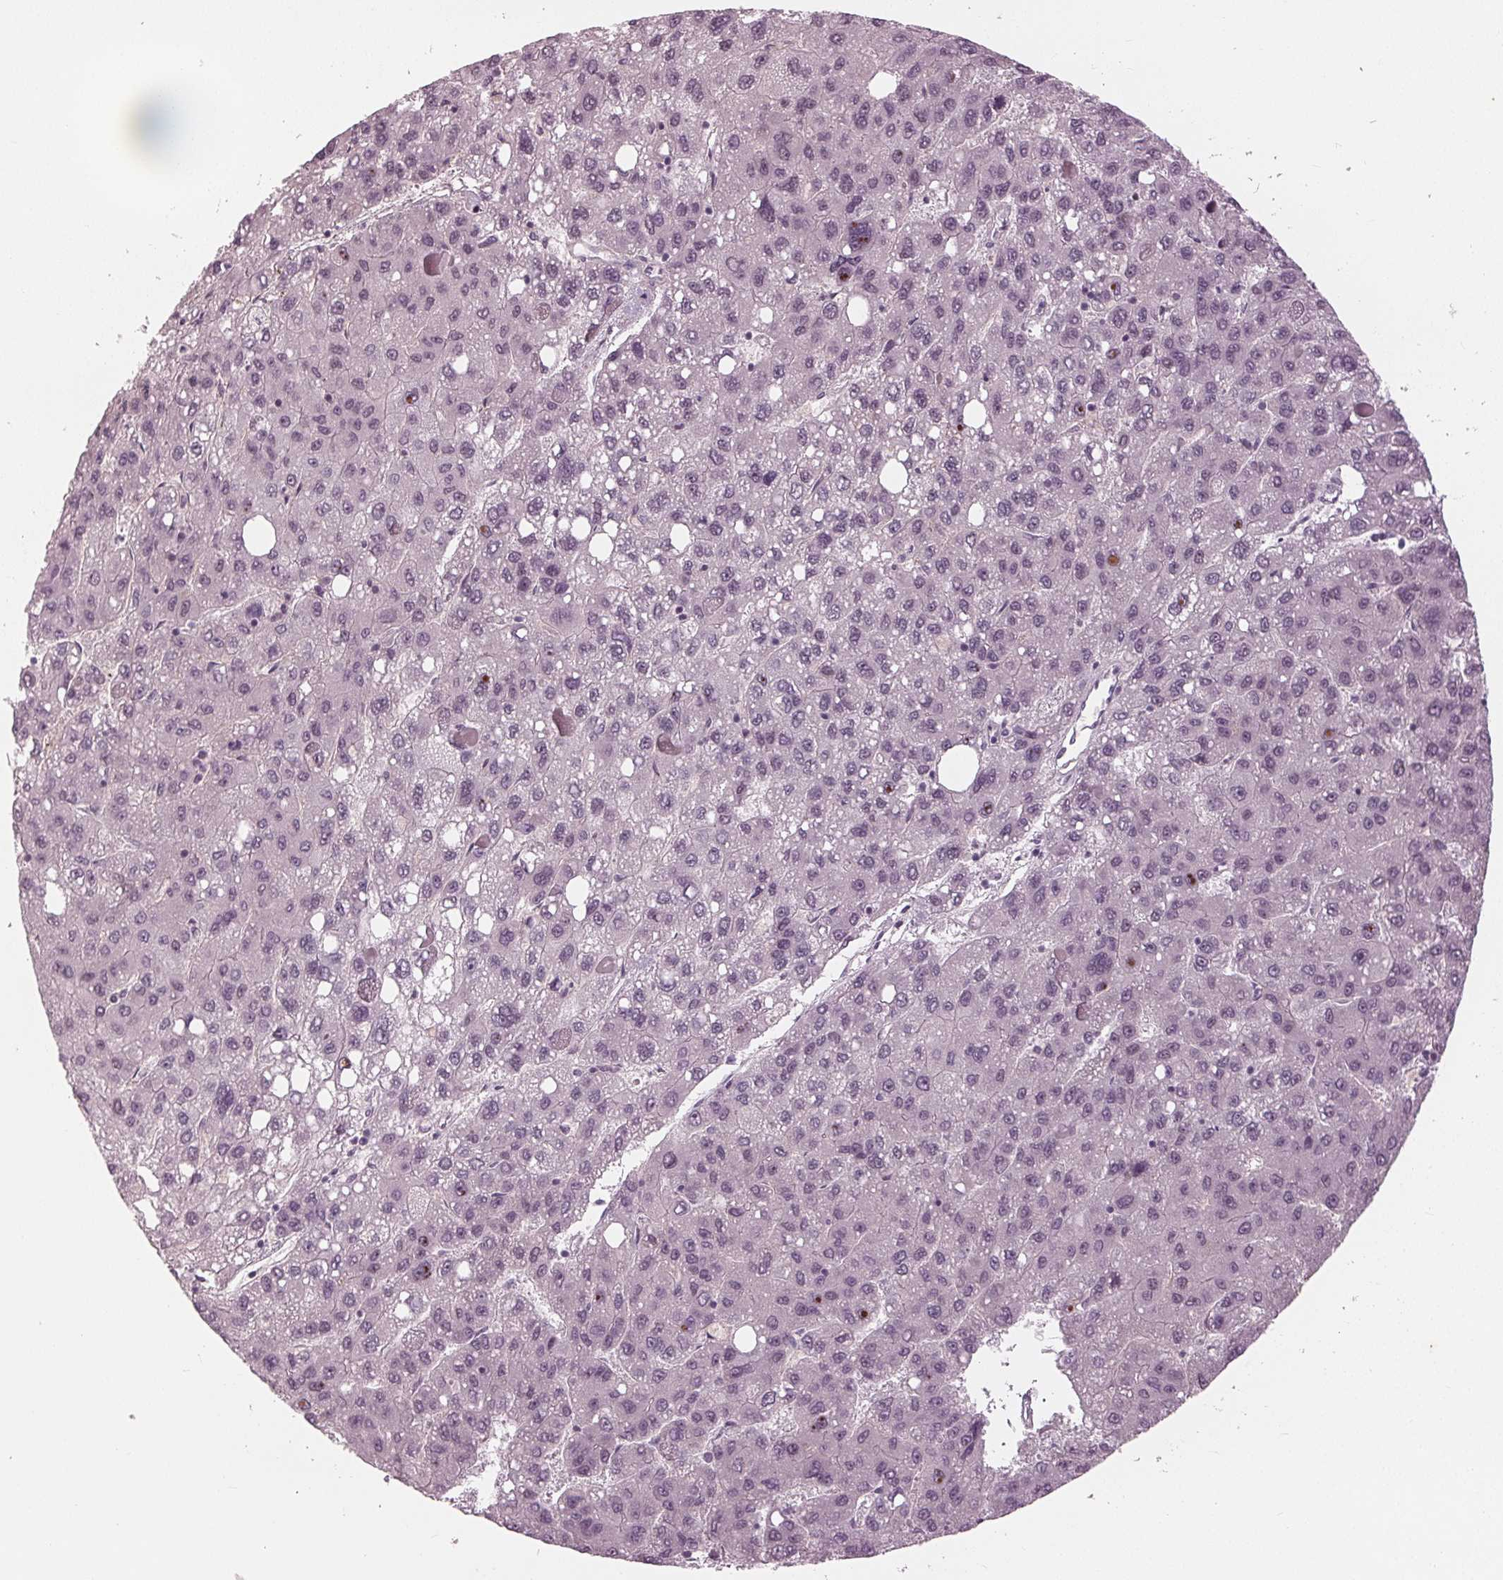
{"staining": {"intensity": "moderate", "quantity": "<25%", "location": "nuclear"}, "tissue": "liver cancer", "cell_type": "Tumor cells", "image_type": "cancer", "snomed": [{"axis": "morphology", "description": "Carcinoma, Hepatocellular, NOS"}, {"axis": "topography", "description": "Liver"}], "caption": "Immunohistochemistry micrograph of liver hepatocellular carcinoma stained for a protein (brown), which exhibits low levels of moderate nuclear expression in about <25% of tumor cells.", "gene": "DNMT3L", "patient": {"sex": "female", "age": 82}}